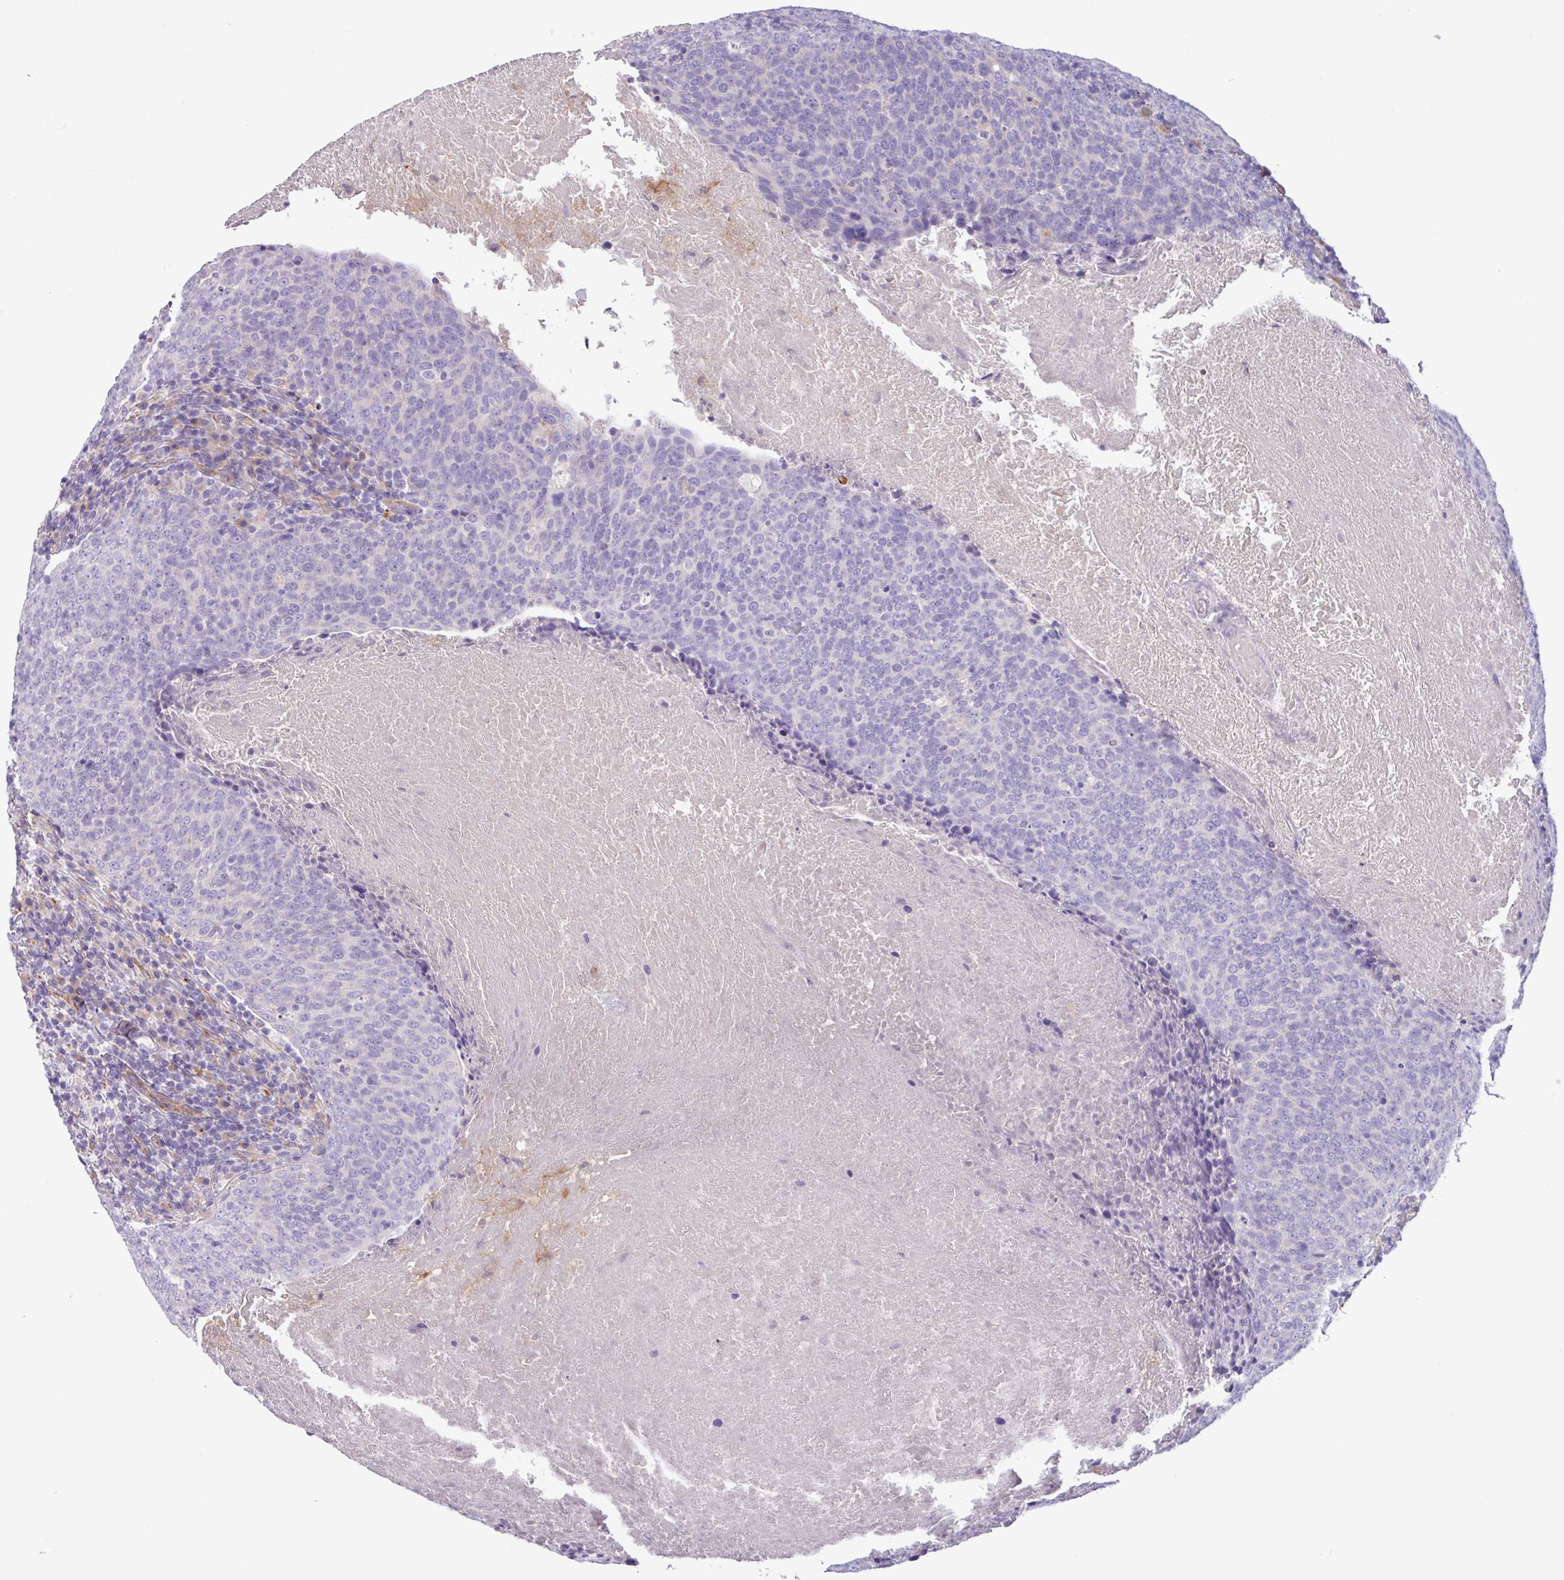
{"staining": {"intensity": "negative", "quantity": "none", "location": "none"}, "tissue": "head and neck cancer", "cell_type": "Tumor cells", "image_type": "cancer", "snomed": [{"axis": "morphology", "description": "Squamous cell carcinoma, NOS"}, {"axis": "morphology", "description": "Squamous cell carcinoma, metastatic, NOS"}, {"axis": "topography", "description": "Lymph node"}, {"axis": "topography", "description": "Head-Neck"}], "caption": "Head and neck cancer was stained to show a protein in brown. There is no significant expression in tumor cells. (DAB IHC, high magnification).", "gene": "MRM2", "patient": {"sex": "male", "age": 62}}